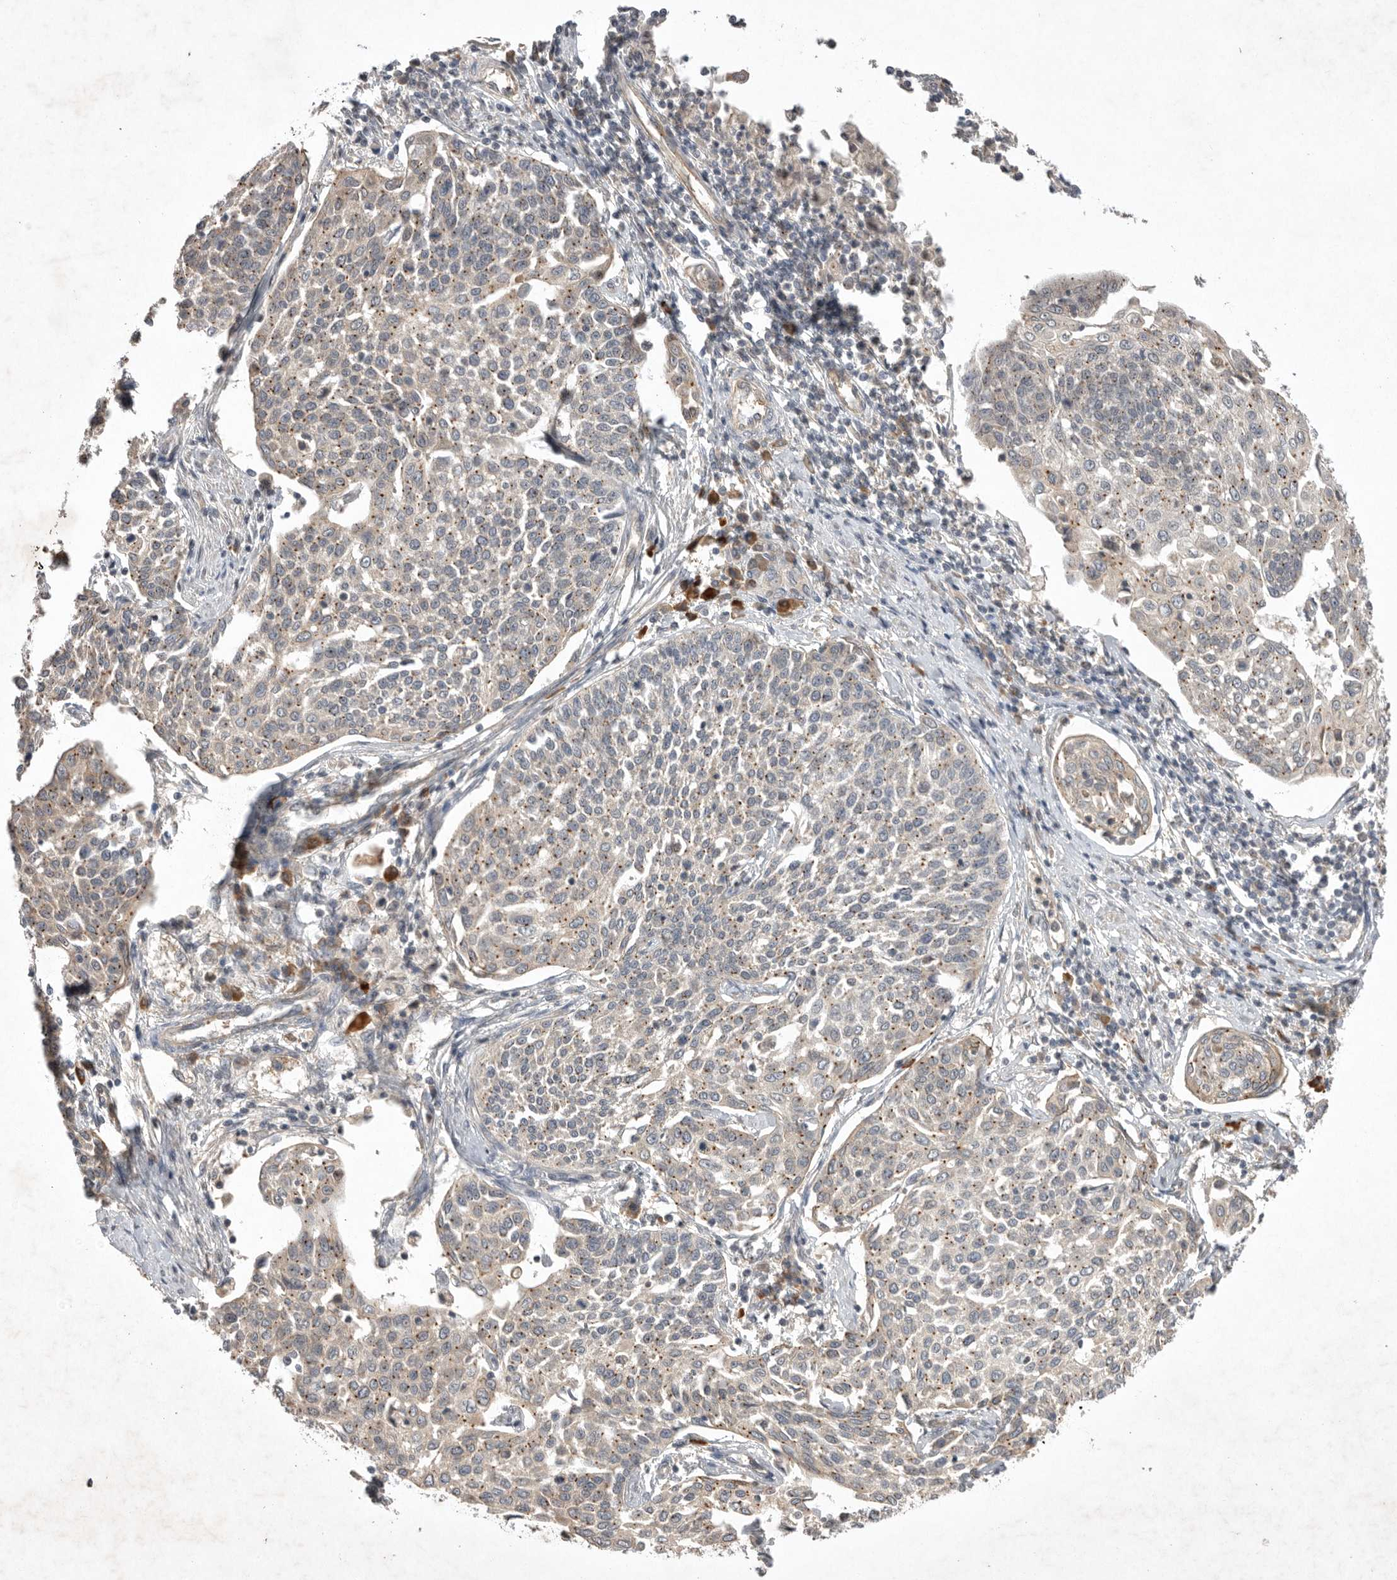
{"staining": {"intensity": "weak", "quantity": ">75%", "location": "cytoplasmic/membranous"}, "tissue": "cervical cancer", "cell_type": "Tumor cells", "image_type": "cancer", "snomed": [{"axis": "morphology", "description": "Squamous cell carcinoma, NOS"}, {"axis": "topography", "description": "Cervix"}], "caption": "Tumor cells exhibit low levels of weak cytoplasmic/membranous expression in approximately >75% of cells in human cervical squamous cell carcinoma. (DAB = brown stain, brightfield microscopy at high magnification).", "gene": "NRCAM", "patient": {"sex": "female", "age": 34}}